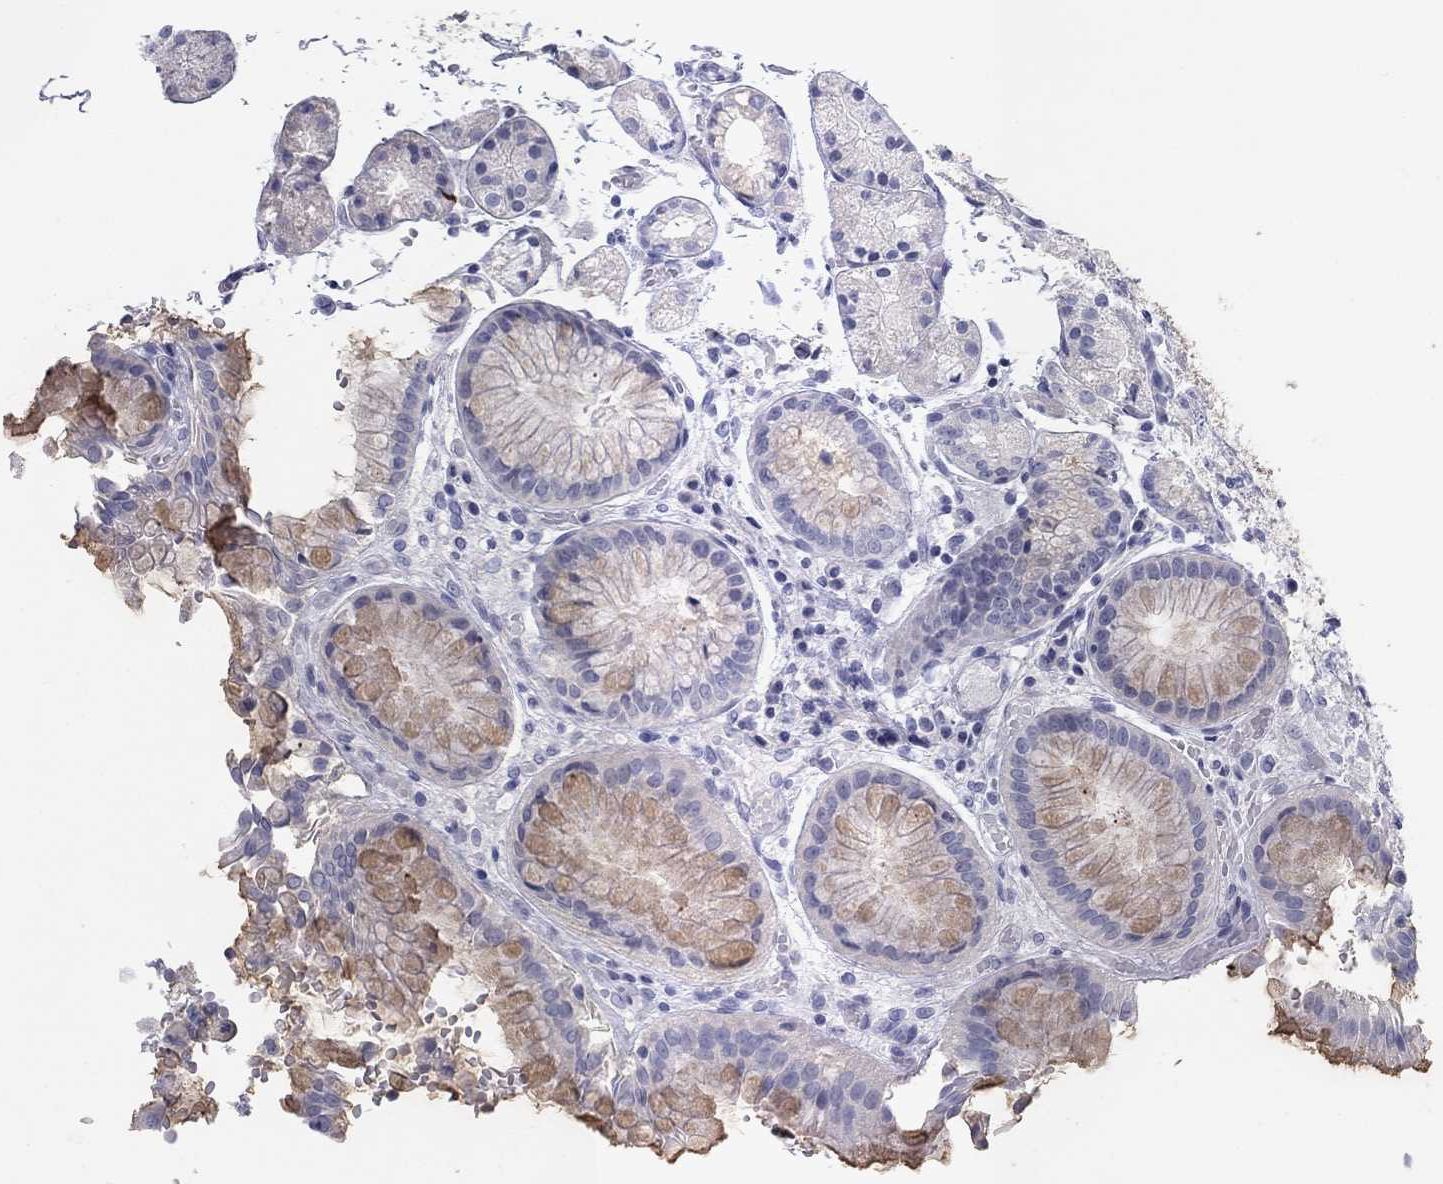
{"staining": {"intensity": "moderate", "quantity": "<25%", "location": "cytoplasmic/membranous"}, "tissue": "stomach", "cell_type": "Glandular cells", "image_type": "normal", "snomed": [{"axis": "morphology", "description": "Normal tissue, NOS"}, {"axis": "topography", "description": "Stomach, upper"}], "caption": "High-magnification brightfield microscopy of normal stomach stained with DAB (brown) and counterstained with hematoxylin (blue). glandular cells exhibit moderate cytoplasmic/membranous positivity is seen in approximately<25% of cells.", "gene": "CALB1", "patient": {"sex": "male", "age": 72}}